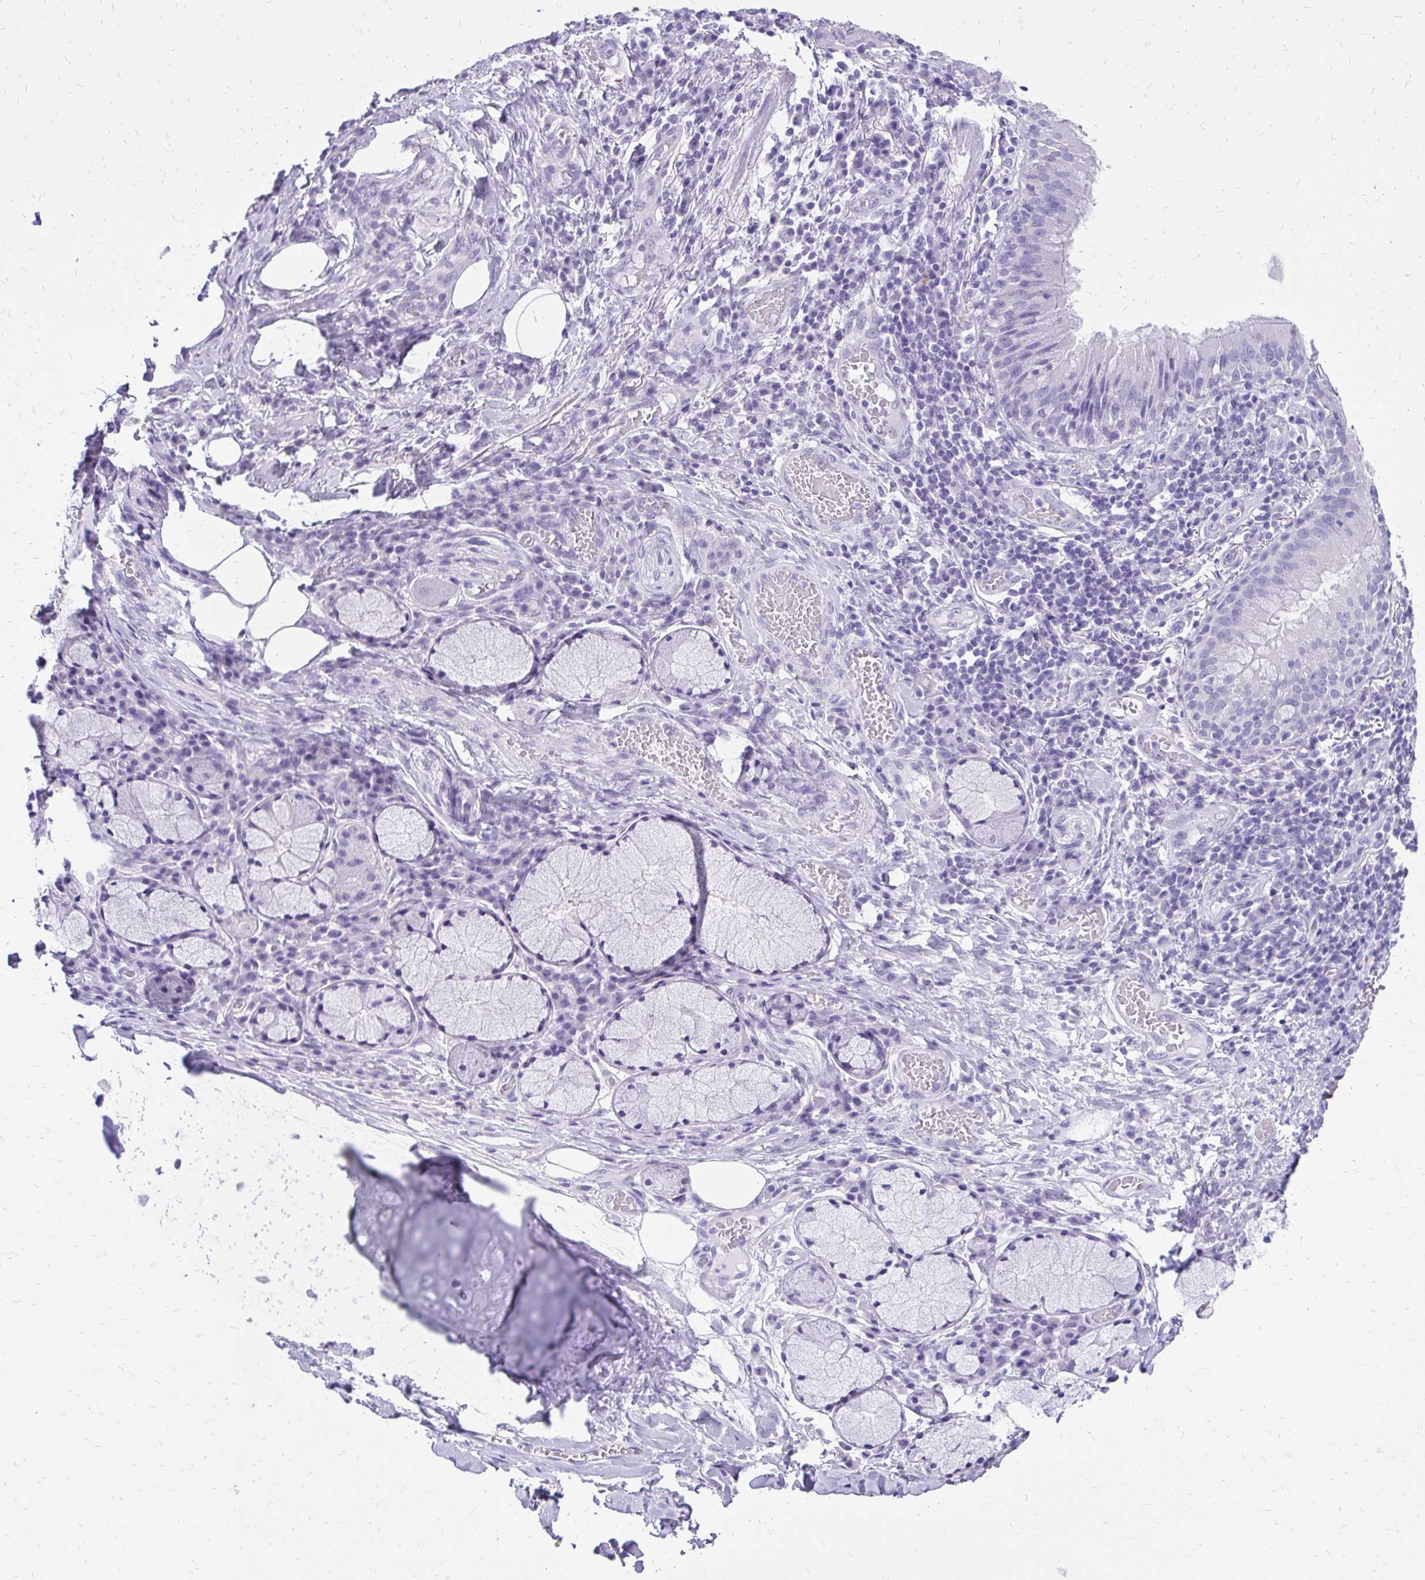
{"staining": {"intensity": "negative", "quantity": "none", "location": "none"}, "tissue": "adipose tissue", "cell_type": "Adipocytes", "image_type": "normal", "snomed": [{"axis": "morphology", "description": "Normal tissue, NOS"}, {"axis": "topography", "description": "Cartilage tissue"}, {"axis": "topography", "description": "Bronchus"}], "caption": "High power microscopy photomicrograph of an IHC photomicrograph of benign adipose tissue, revealing no significant expression in adipocytes. The staining is performed using DAB brown chromogen with nuclei counter-stained in using hematoxylin.", "gene": "SLC32A1", "patient": {"sex": "male", "age": 56}}